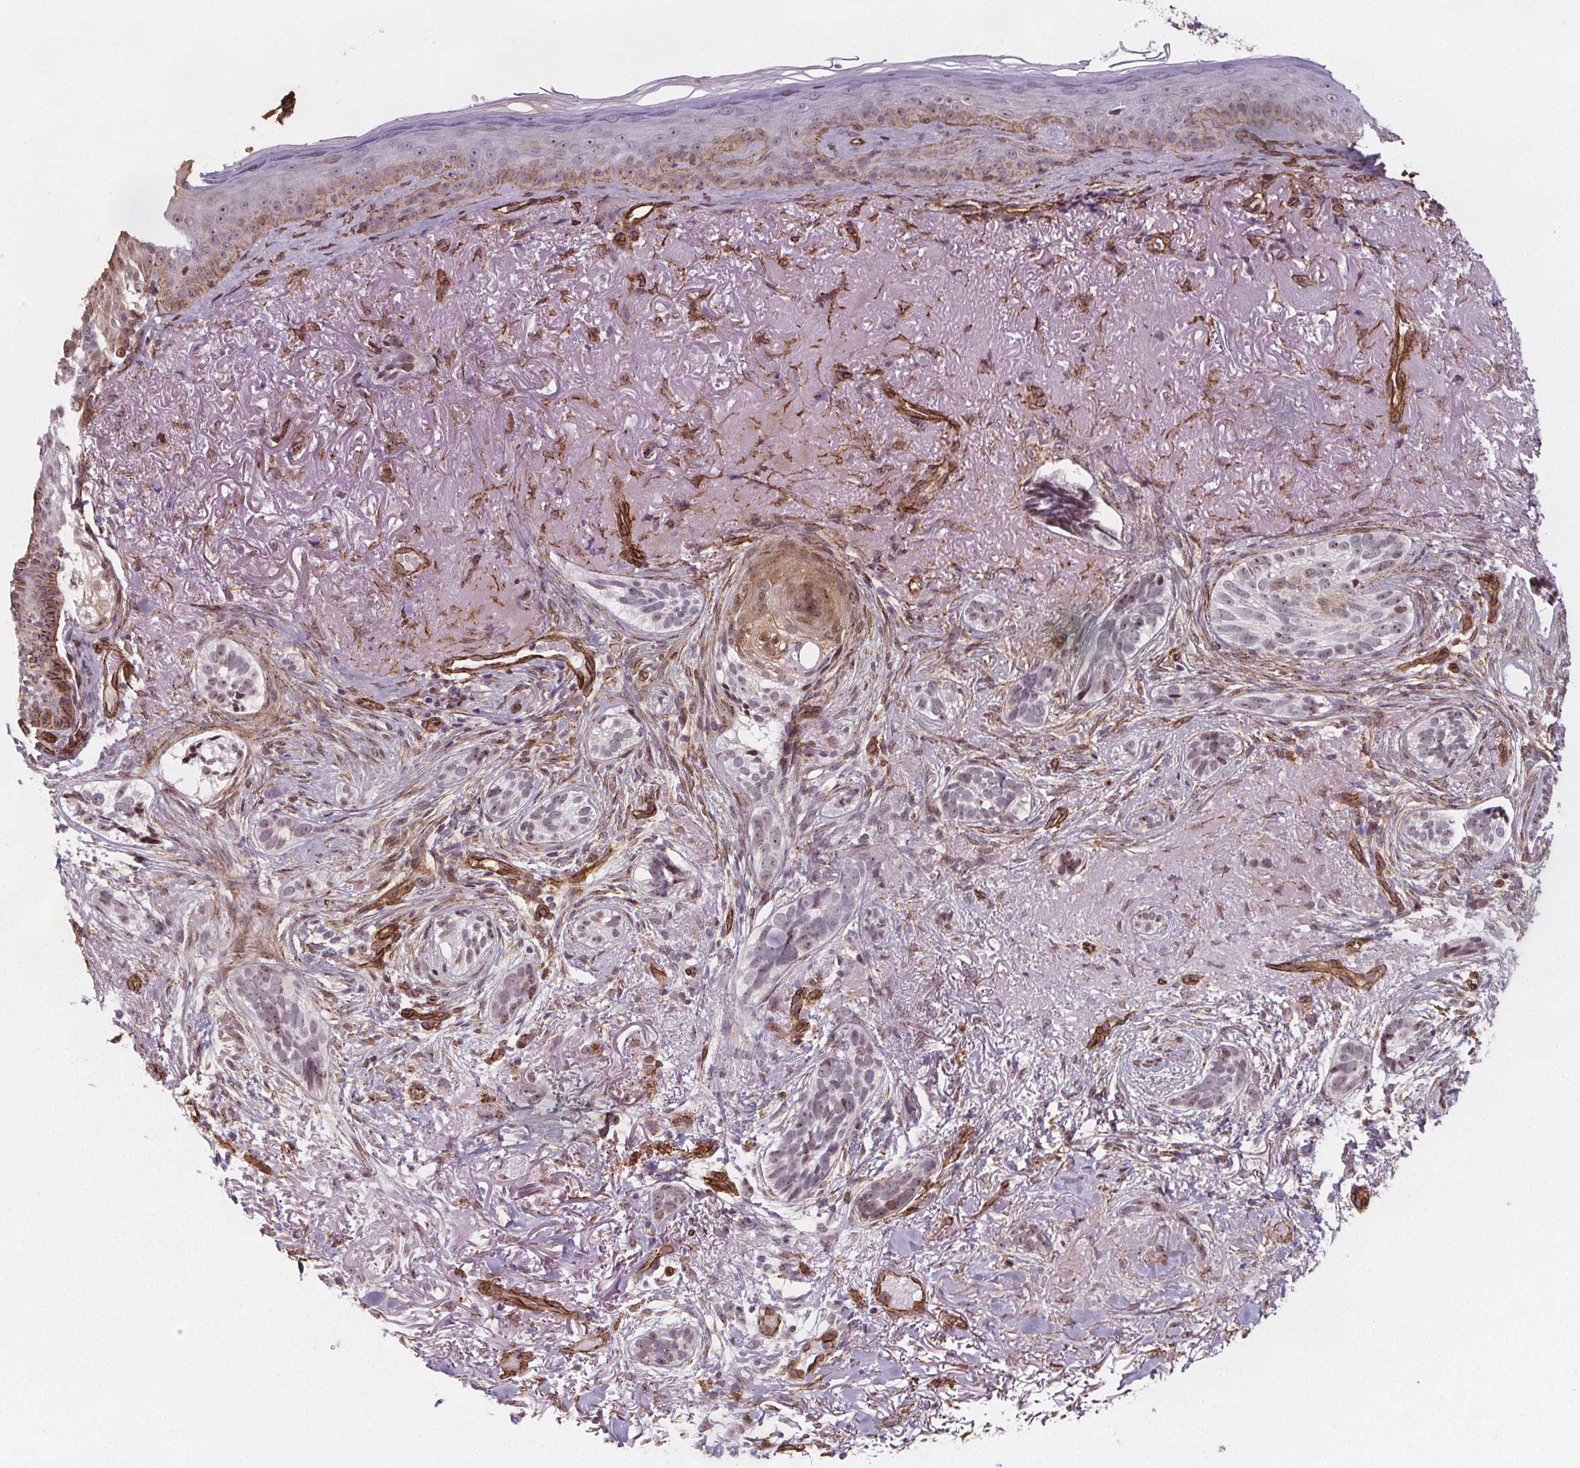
{"staining": {"intensity": "weak", "quantity": "<25%", "location": "nuclear"}, "tissue": "skin cancer", "cell_type": "Tumor cells", "image_type": "cancer", "snomed": [{"axis": "morphology", "description": "Basal cell carcinoma"}, {"axis": "morphology", "description": "BCC, high aggressive"}, {"axis": "topography", "description": "Skin"}], "caption": "Human skin cancer stained for a protein using immunohistochemistry (IHC) shows no staining in tumor cells.", "gene": "HAS1", "patient": {"sex": "female", "age": 86}}